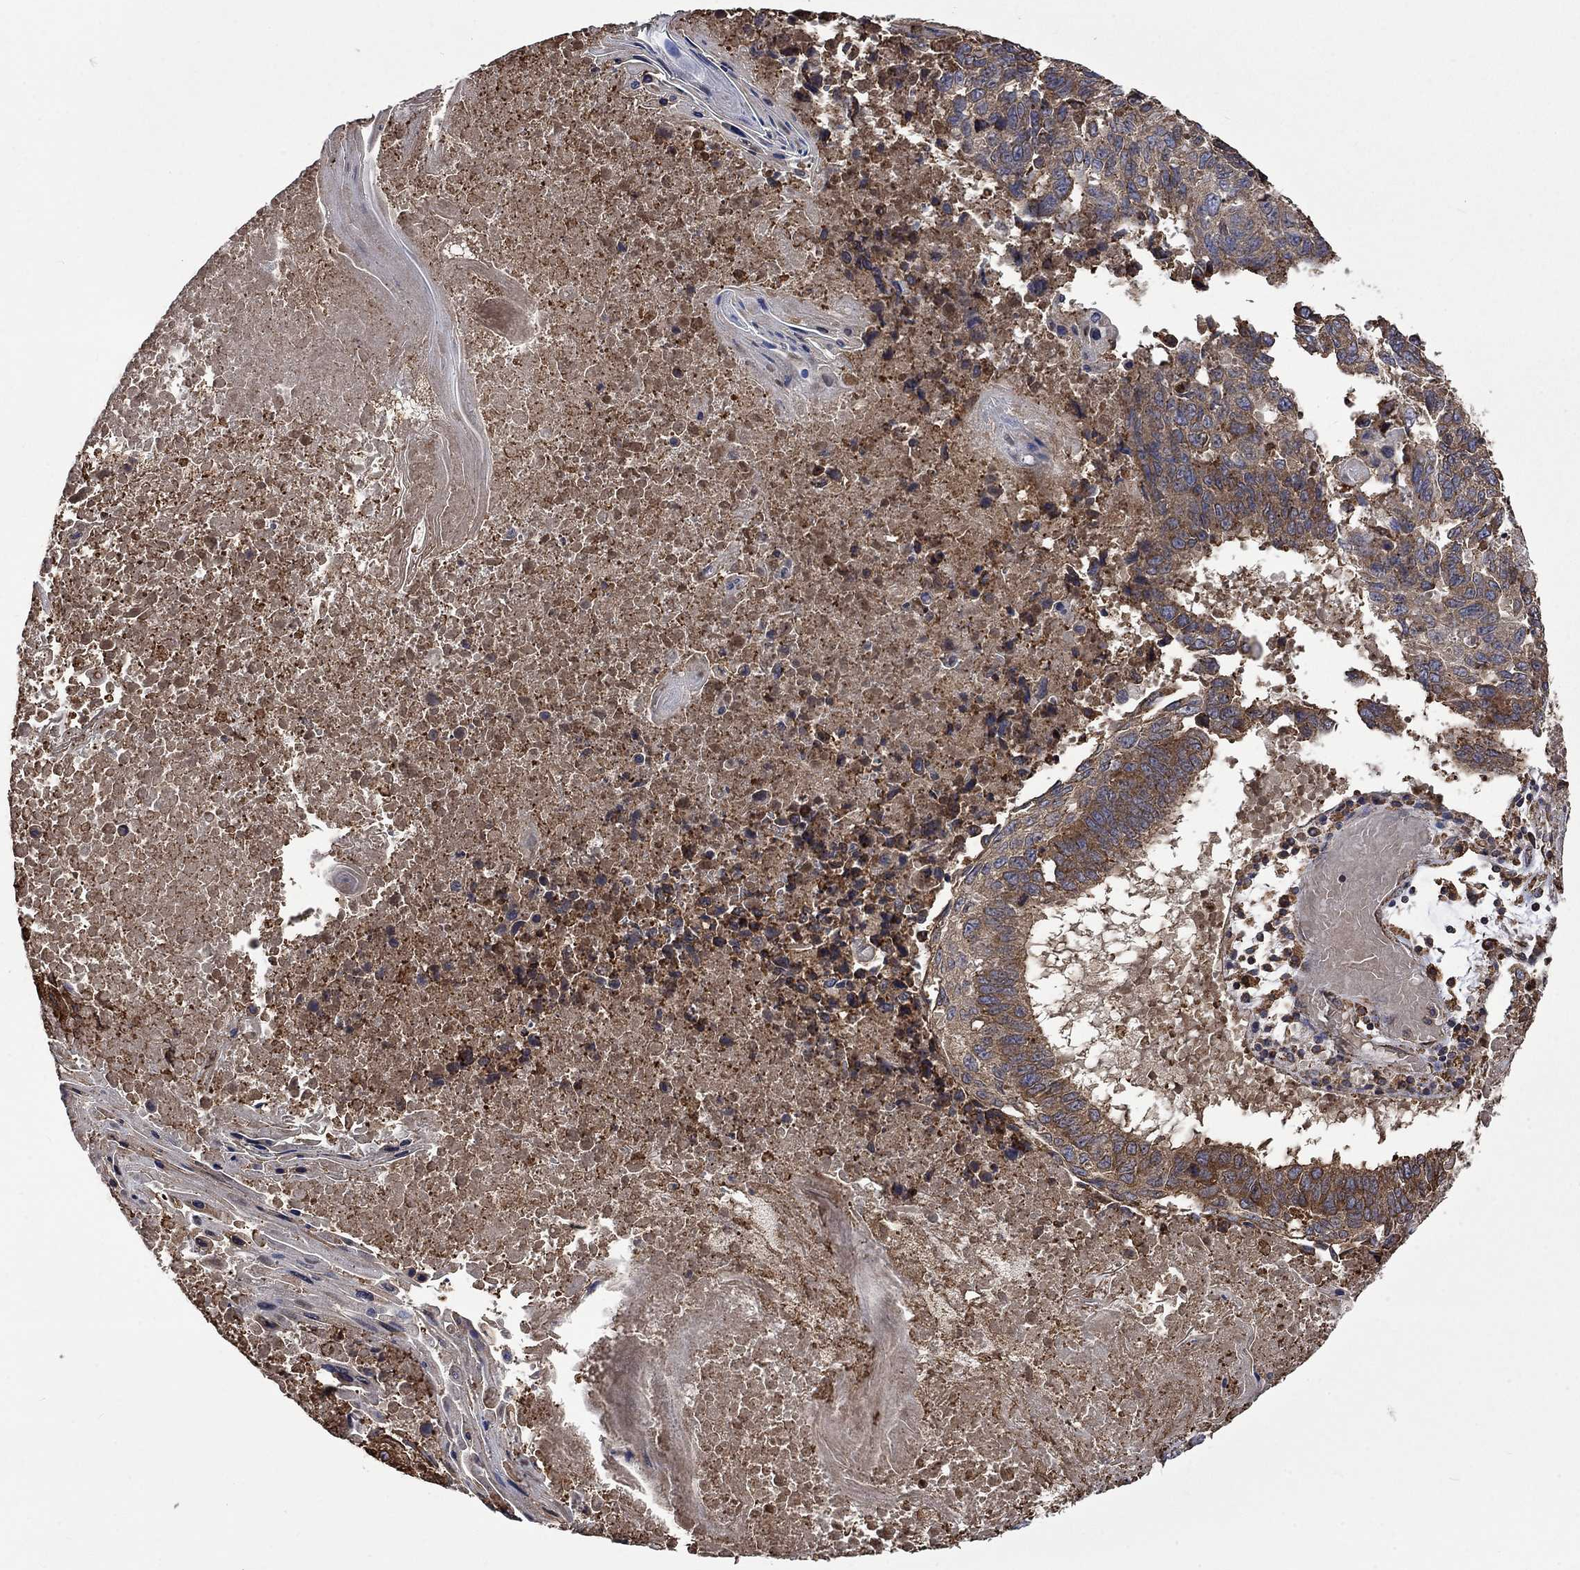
{"staining": {"intensity": "moderate", "quantity": "25%-75%", "location": "cytoplasmic/membranous"}, "tissue": "lung cancer", "cell_type": "Tumor cells", "image_type": "cancer", "snomed": [{"axis": "morphology", "description": "Squamous cell carcinoma, NOS"}, {"axis": "topography", "description": "Lung"}], "caption": "Immunohistochemistry histopathology image of human squamous cell carcinoma (lung) stained for a protein (brown), which exhibits medium levels of moderate cytoplasmic/membranous staining in approximately 25%-75% of tumor cells.", "gene": "ESRRA", "patient": {"sex": "male", "age": 73}}